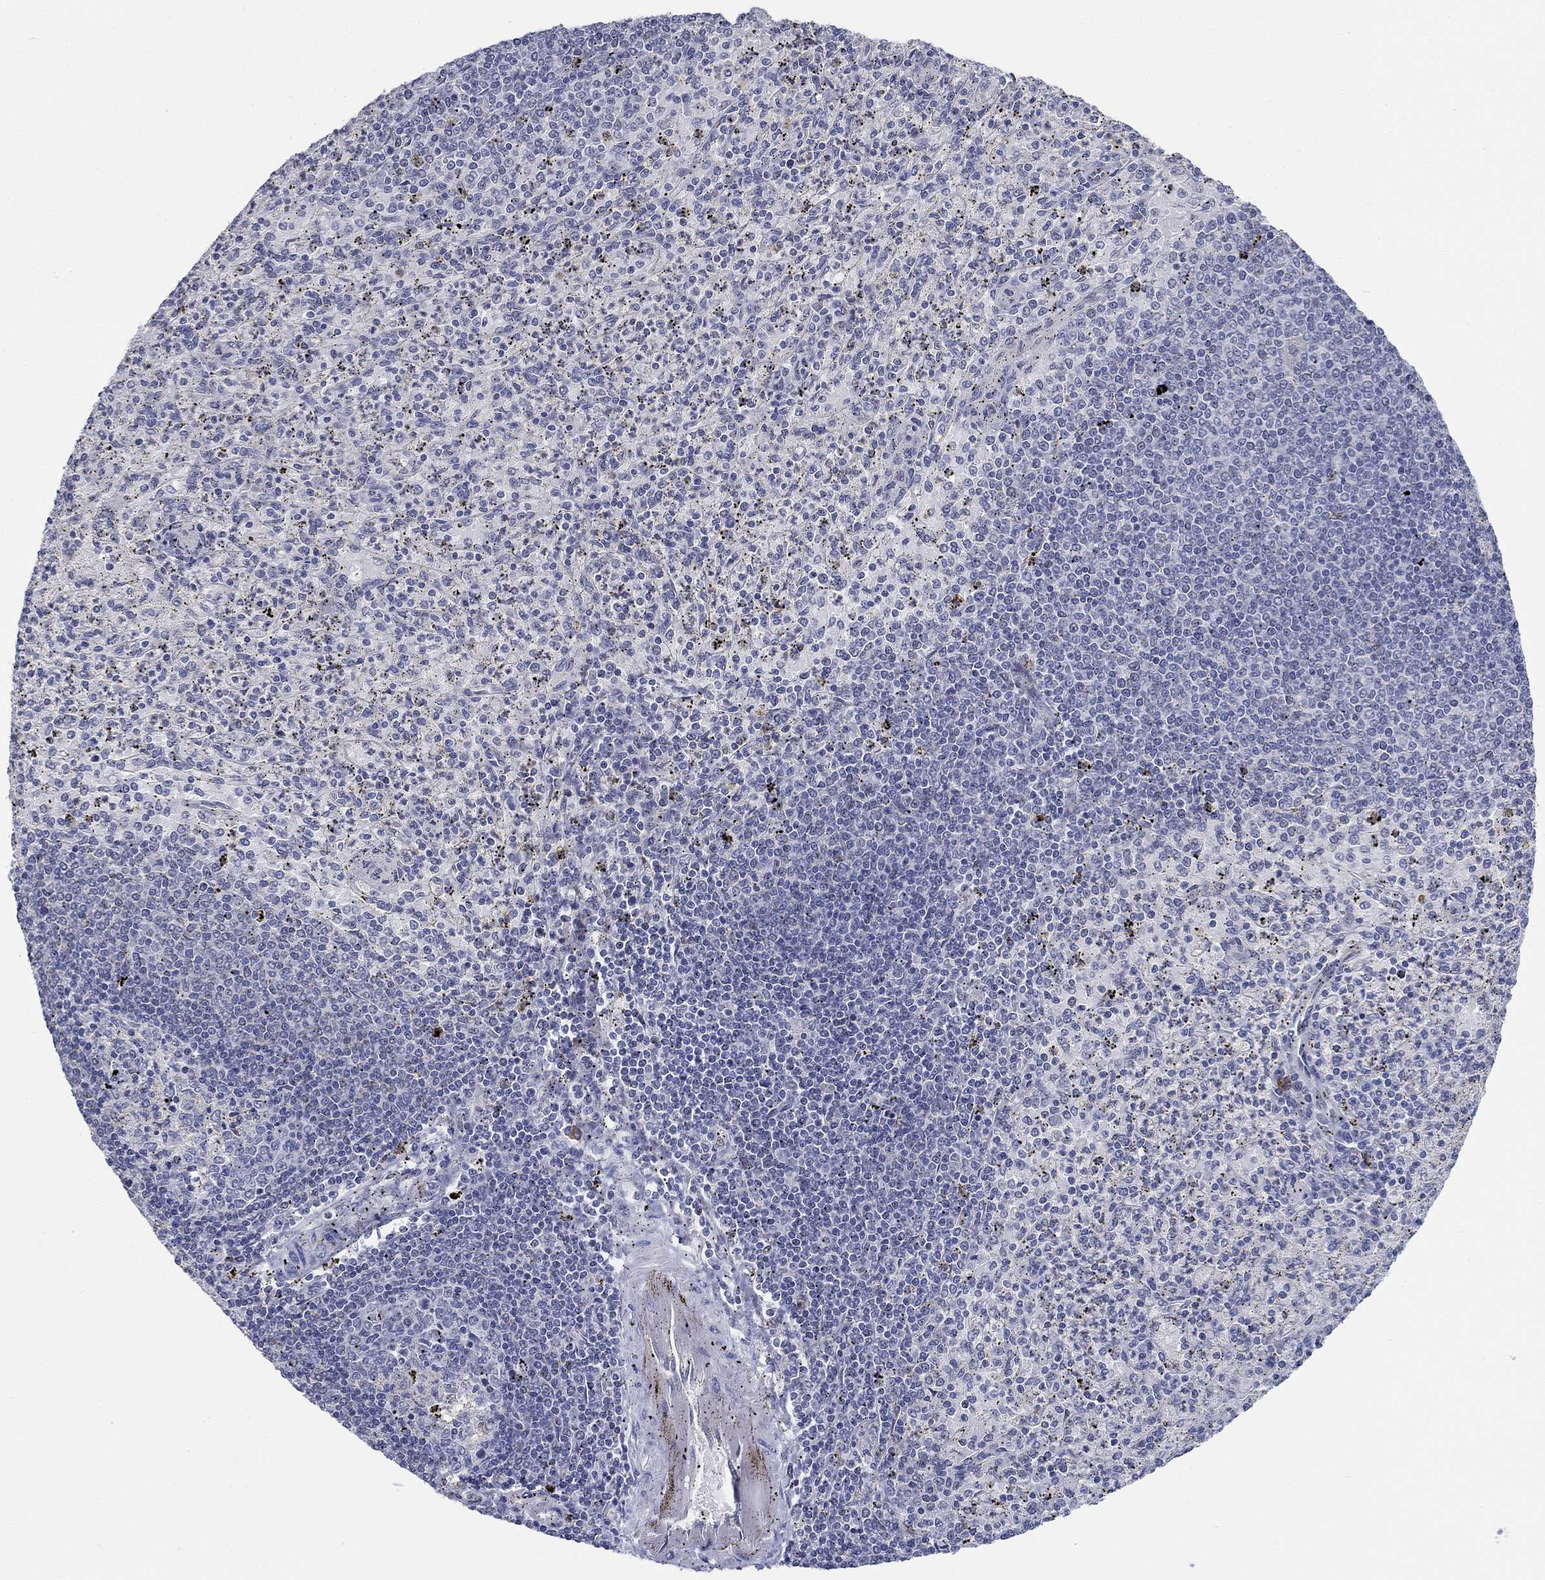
{"staining": {"intensity": "negative", "quantity": "none", "location": "none"}, "tissue": "spleen", "cell_type": "Cells in red pulp", "image_type": "normal", "snomed": [{"axis": "morphology", "description": "Normal tissue, NOS"}, {"axis": "topography", "description": "Spleen"}], "caption": "An image of human spleen is negative for staining in cells in red pulp.", "gene": "SMIM18", "patient": {"sex": "male", "age": 60}}